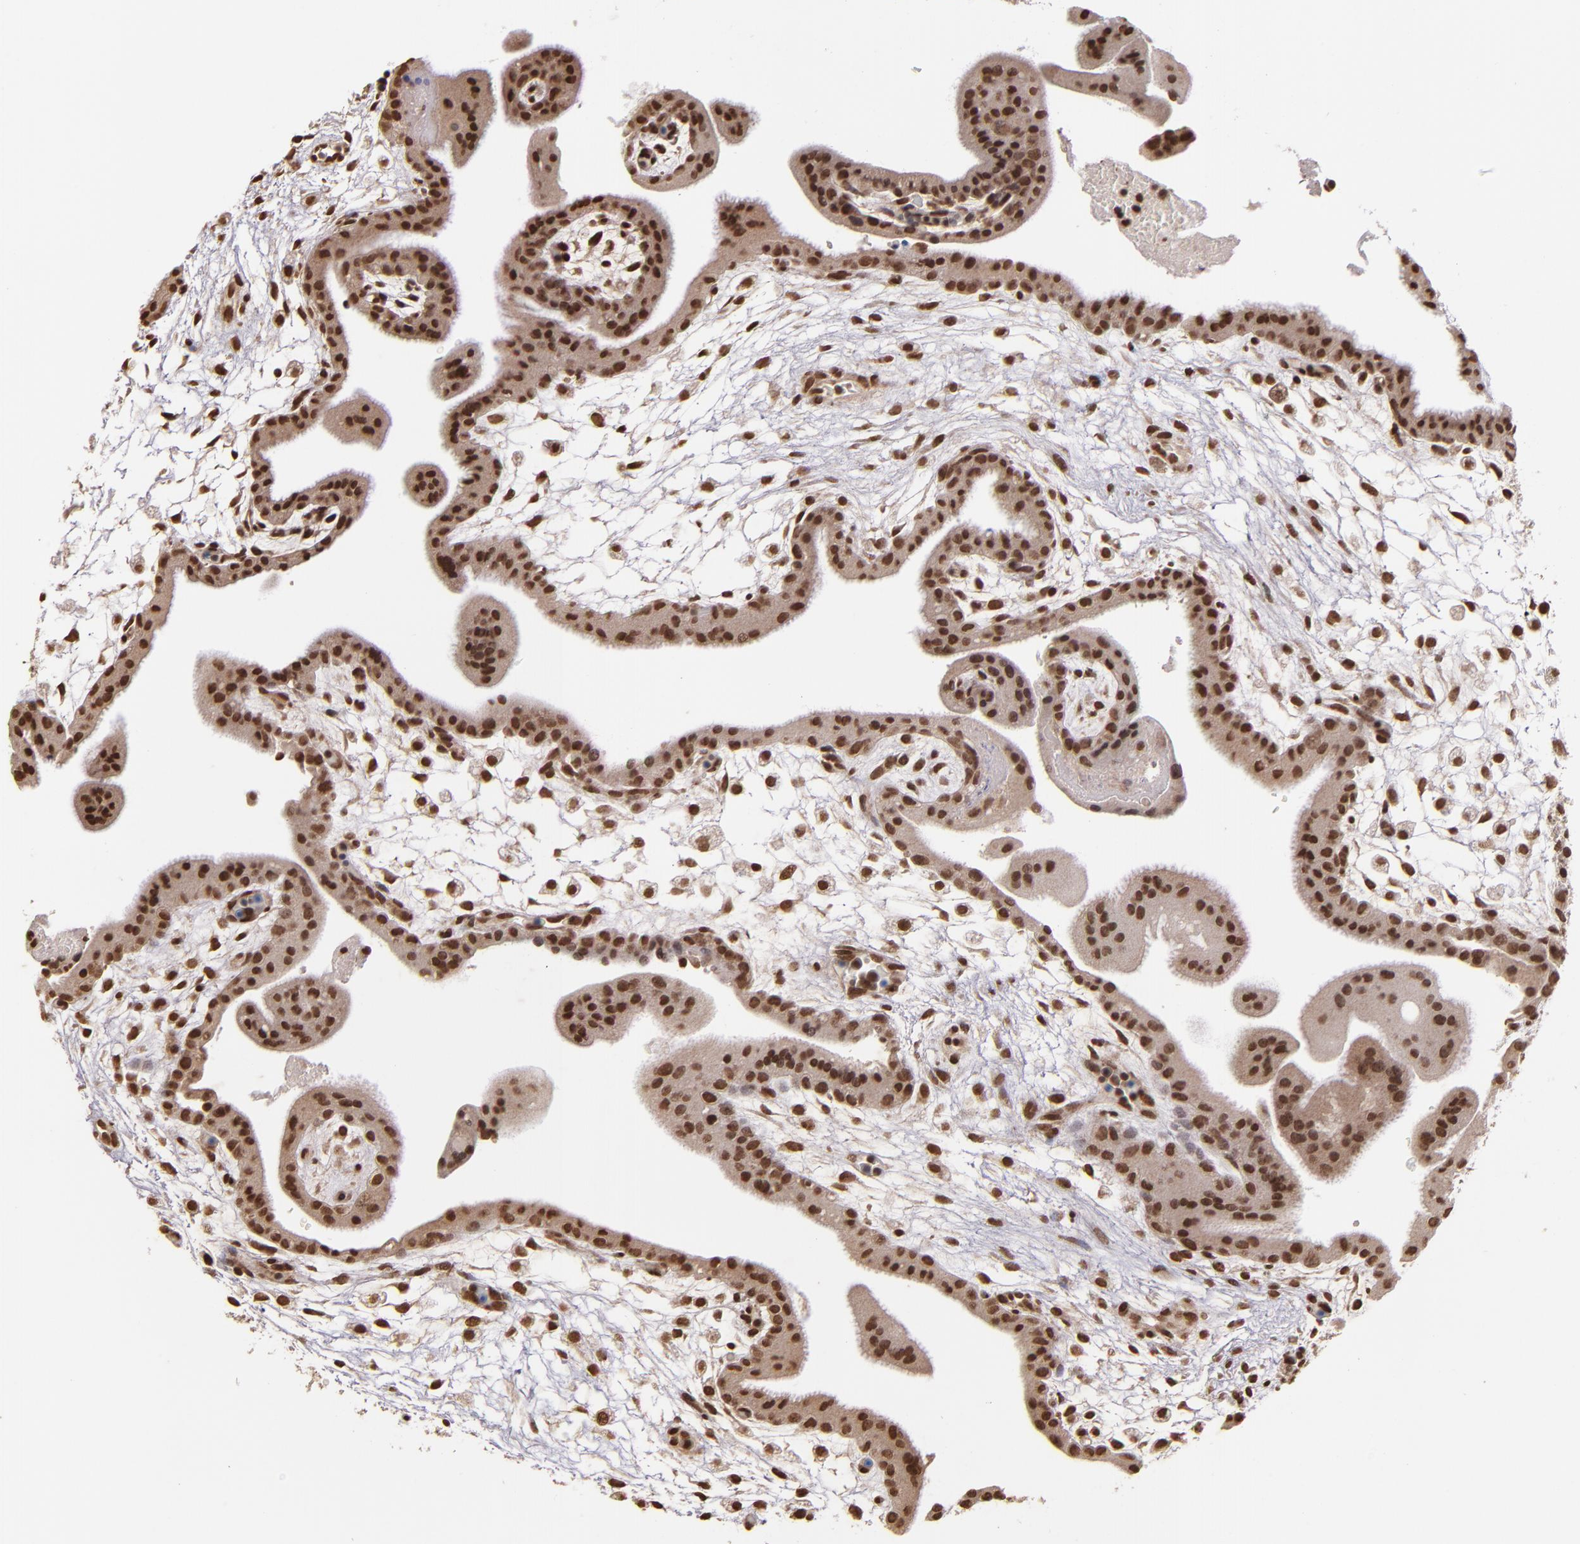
{"staining": {"intensity": "strong", "quantity": "25%-75%", "location": "nuclear"}, "tissue": "placenta", "cell_type": "Decidual cells", "image_type": "normal", "snomed": [{"axis": "morphology", "description": "Normal tissue, NOS"}, {"axis": "topography", "description": "Placenta"}], "caption": "Protein staining by IHC displays strong nuclear positivity in approximately 25%-75% of decidual cells in benign placenta.", "gene": "CUL3", "patient": {"sex": "female", "age": 35}}